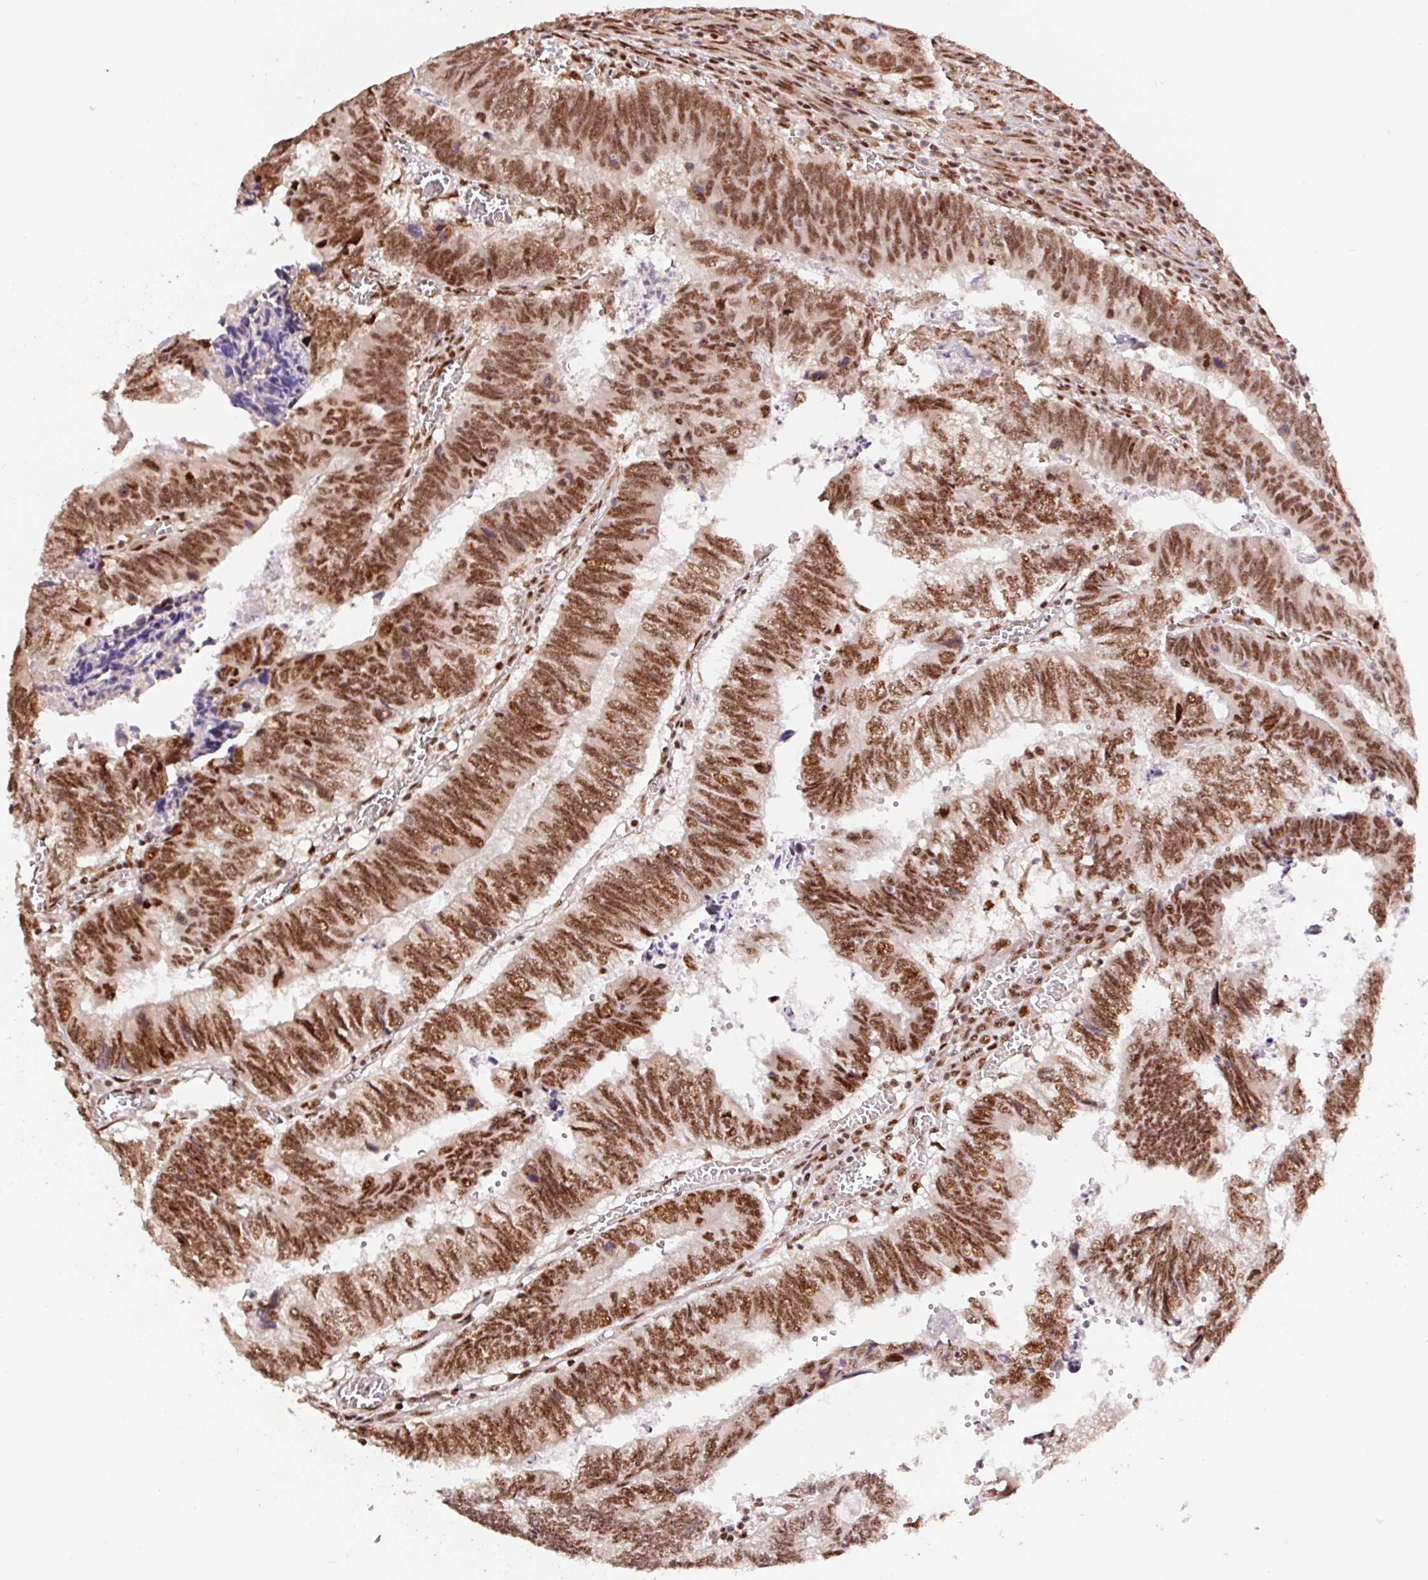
{"staining": {"intensity": "strong", "quantity": ">75%", "location": "nuclear"}, "tissue": "colorectal cancer", "cell_type": "Tumor cells", "image_type": "cancer", "snomed": [{"axis": "morphology", "description": "Adenocarcinoma, NOS"}, {"axis": "topography", "description": "Colon"}], "caption": "Immunohistochemical staining of colorectal cancer exhibits high levels of strong nuclear positivity in approximately >75% of tumor cells.", "gene": "INTS8", "patient": {"sex": "male", "age": 86}}